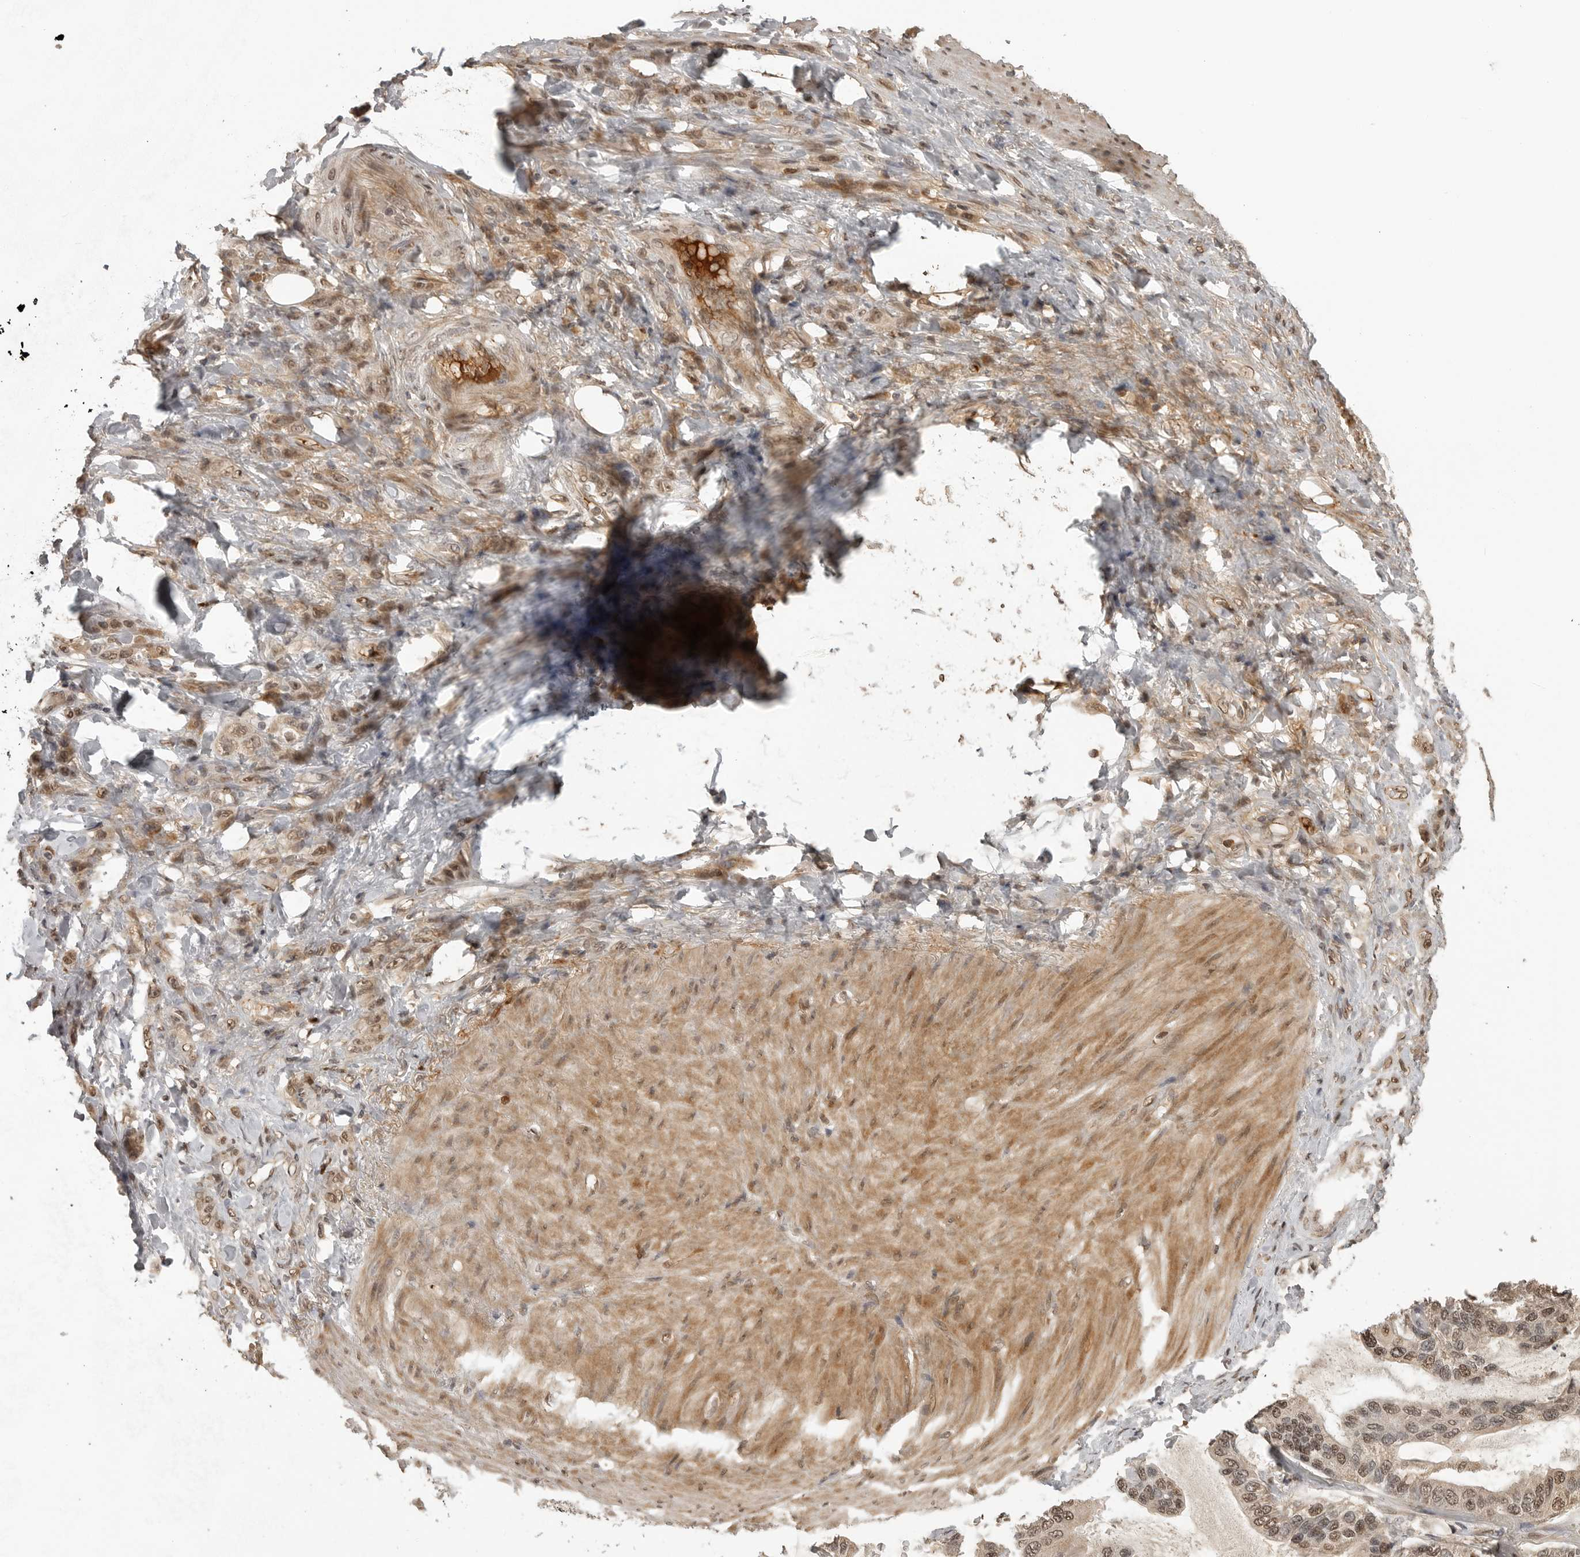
{"staining": {"intensity": "moderate", "quantity": ">75%", "location": "cytoplasmic/membranous,nuclear"}, "tissue": "stomach cancer", "cell_type": "Tumor cells", "image_type": "cancer", "snomed": [{"axis": "morphology", "description": "Normal tissue, NOS"}, {"axis": "morphology", "description": "Adenocarcinoma, NOS"}, {"axis": "topography", "description": "Stomach"}], "caption": "Tumor cells show medium levels of moderate cytoplasmic/membranous and nuclear staining in approximately >75% of cells in human stomach cancer. (DAB (3,3'-diaminobenzidine) IHC, brown staining for protein, blue staining for nuclei).", "gene": "CLOCK", "patient": {"sex": "male", "age": 82}}